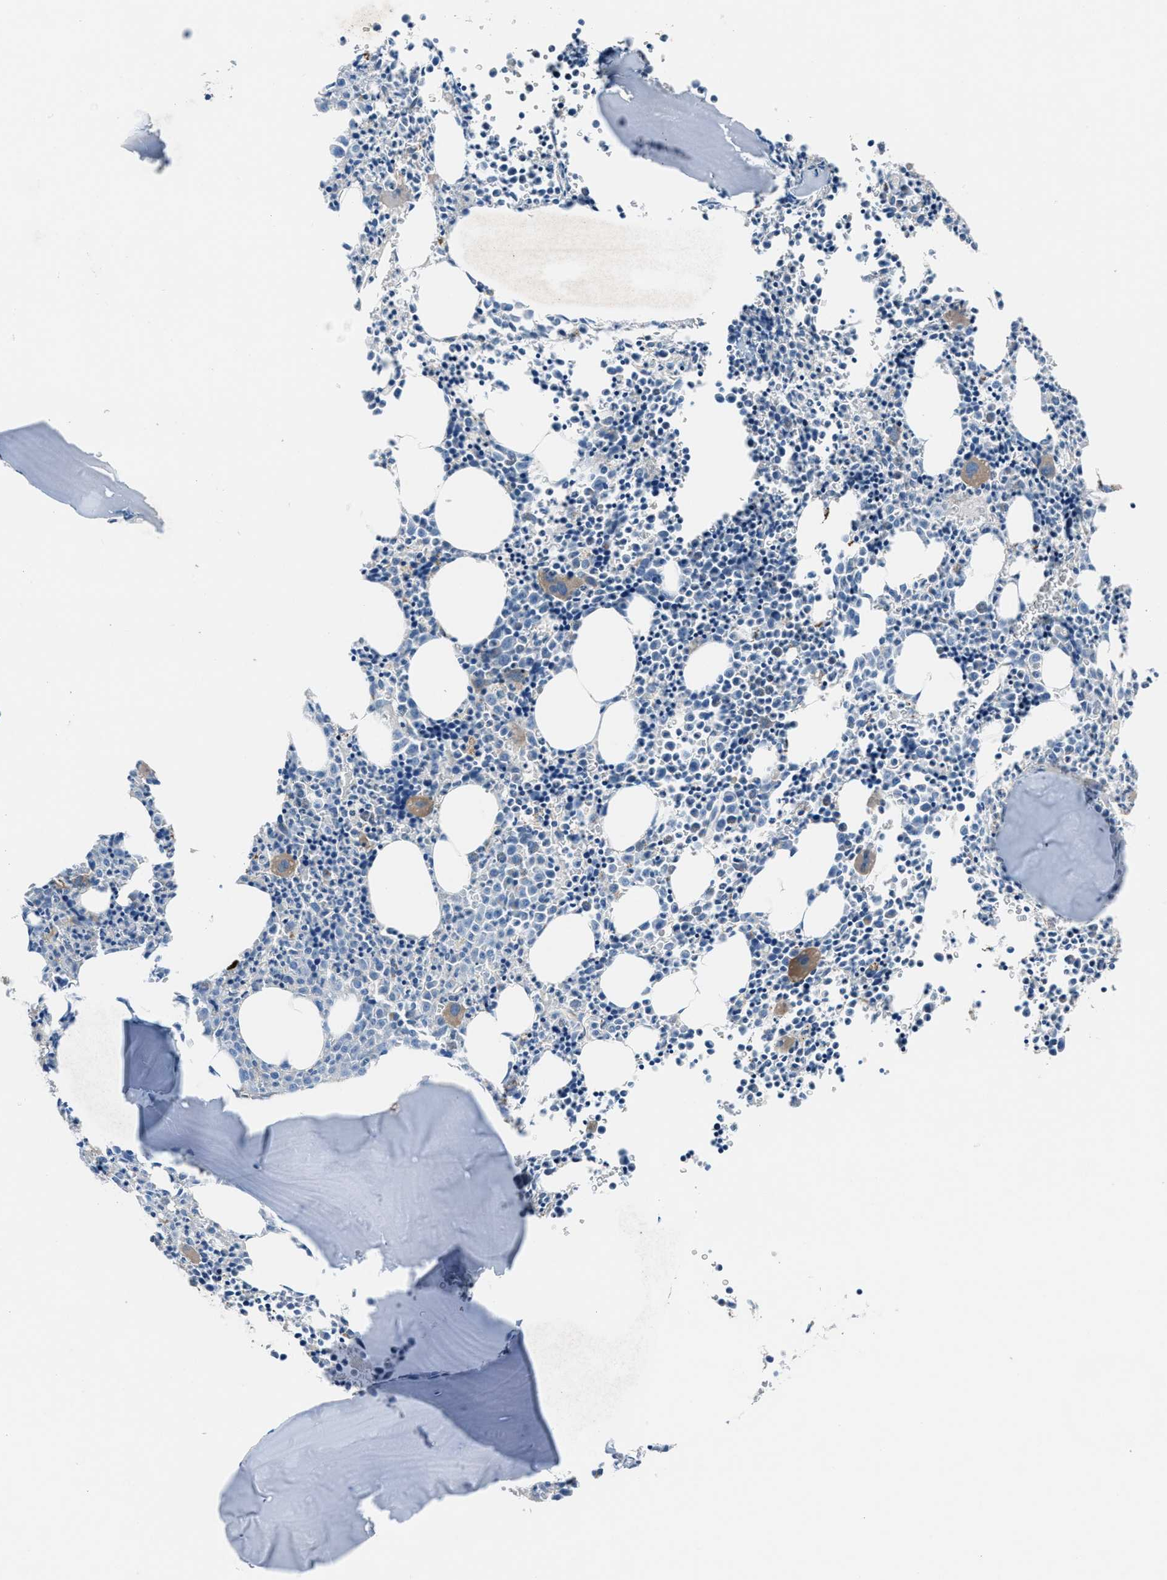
{"staining": {"intensity": "weak", "quantity": "<25%", "location": "cytoplasmic/membranous"}, "tissue": "bone marrow", "cell_type": "Hematopoietic cells", "image_type": "normal", "snomed": [{"axis": "morphology", "description": "Normal tissue, NOS"}, {"axis": "morphology", "description": "Inflammation, NOS"}, {"axis": "topography", "description": "Bone marrow"}], "caption": "Hematopoietic cells show no significant protein staining in normal bone marrow. (DAB immunohistochemistry visualized using brightfield microscopy, high magnification).", "gene": "PRTFDC1", "patient": {"sex": "male", "age": 31}}